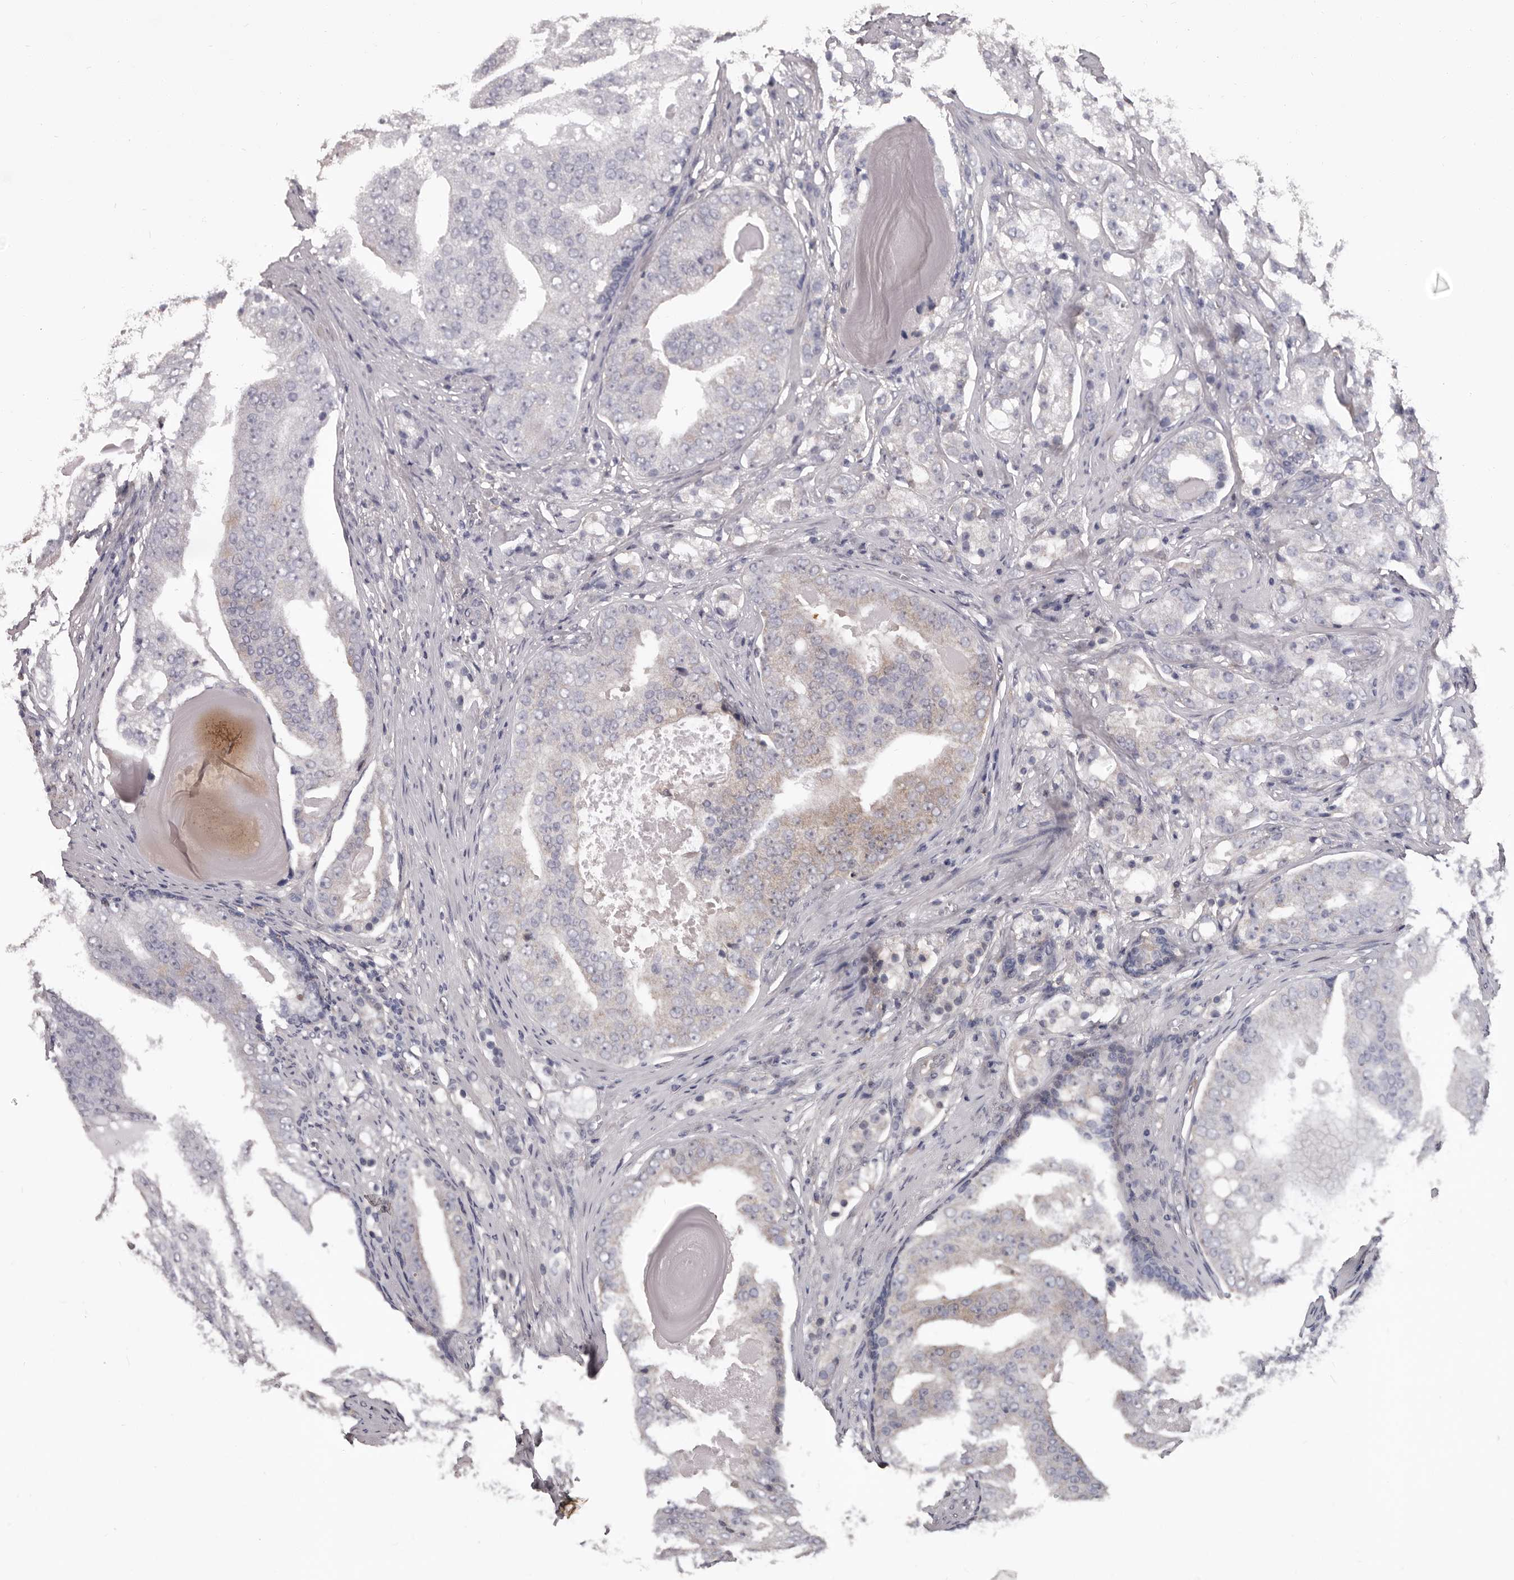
{"staining": {"intensity": "negative", "quantity": "none", "location": "none"}, "tissue": "prostate cancer", "cell_type": "Tumor cells", "image_type": "cancer", "snomed": [{"axis": "morphology", "description": "Adenocarcinoma, High grade"}, {"axis": "topography", "description": "Prostate"}], "caption": "This is a micrograph of immunohistochemistry (IHC) staining of prostate cancer, which shows no positivity in tumor cells. Brightfield microscopy of immunohistochemistry stained with DAB (3,3'-diaminobenzidine) (brown) and hematoxylin (blue), captured at high magnification.", "gene": "MED8", "patient": {"sex": "male", "age": 68}}